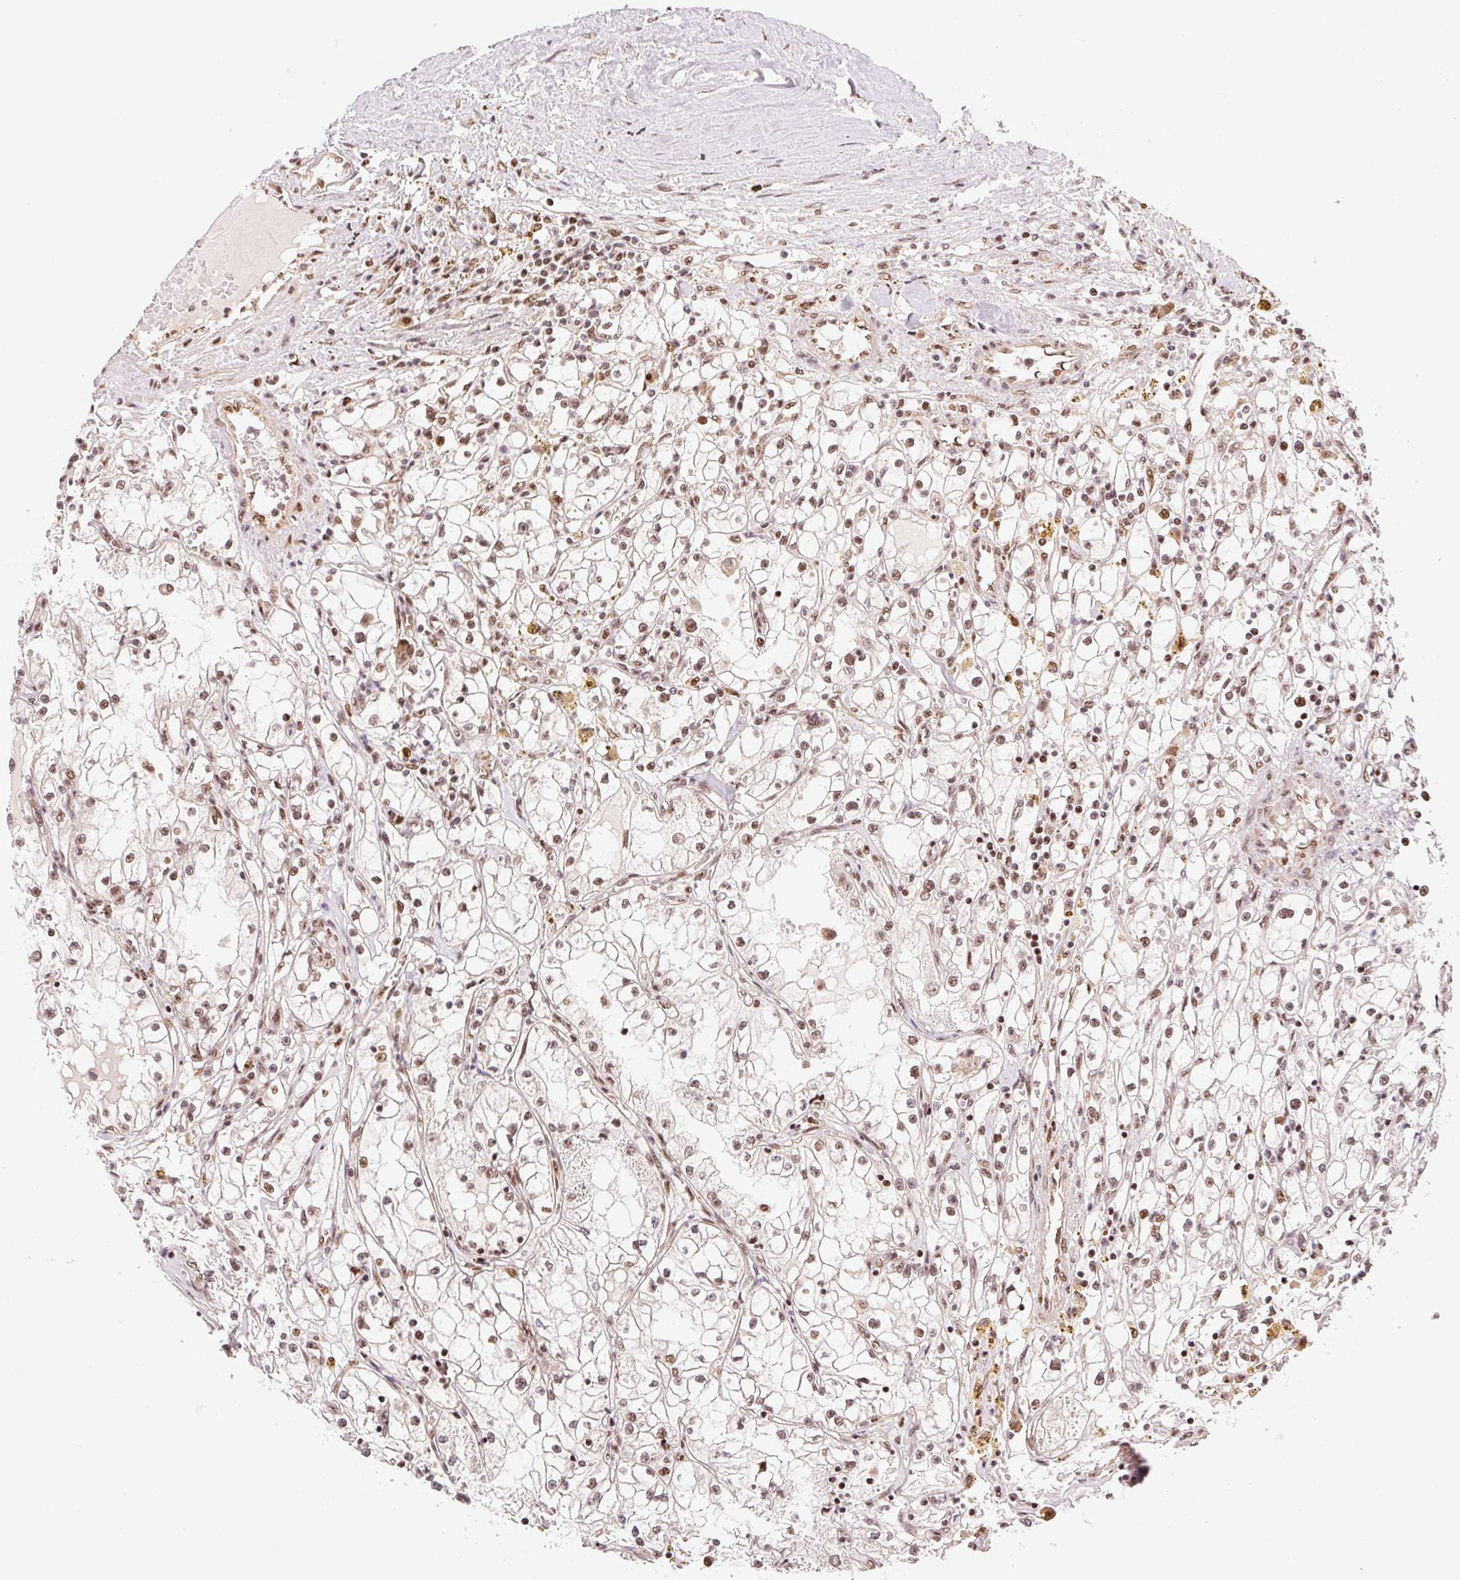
{"staining": {"intensity": "moderate", "quantity": ">75%", "location": "nuclear"}, "tissue": "renal cancer", "cell_type": "Tumor cells", "image_type": "cancer", "snomed": [{"axis": "morphology", "description": "Adenocarcinoma, NOS"}, {"axis": "topography", "description": "Kidney"}], "caption": "Human adenocarcinoma (renal) stained for a protein (brown) reveals moderate nuclear positive staining in approximately >75% of tumor cells.", "gene": "INTS8", "patient": {"sex": "male", "age": 56}}